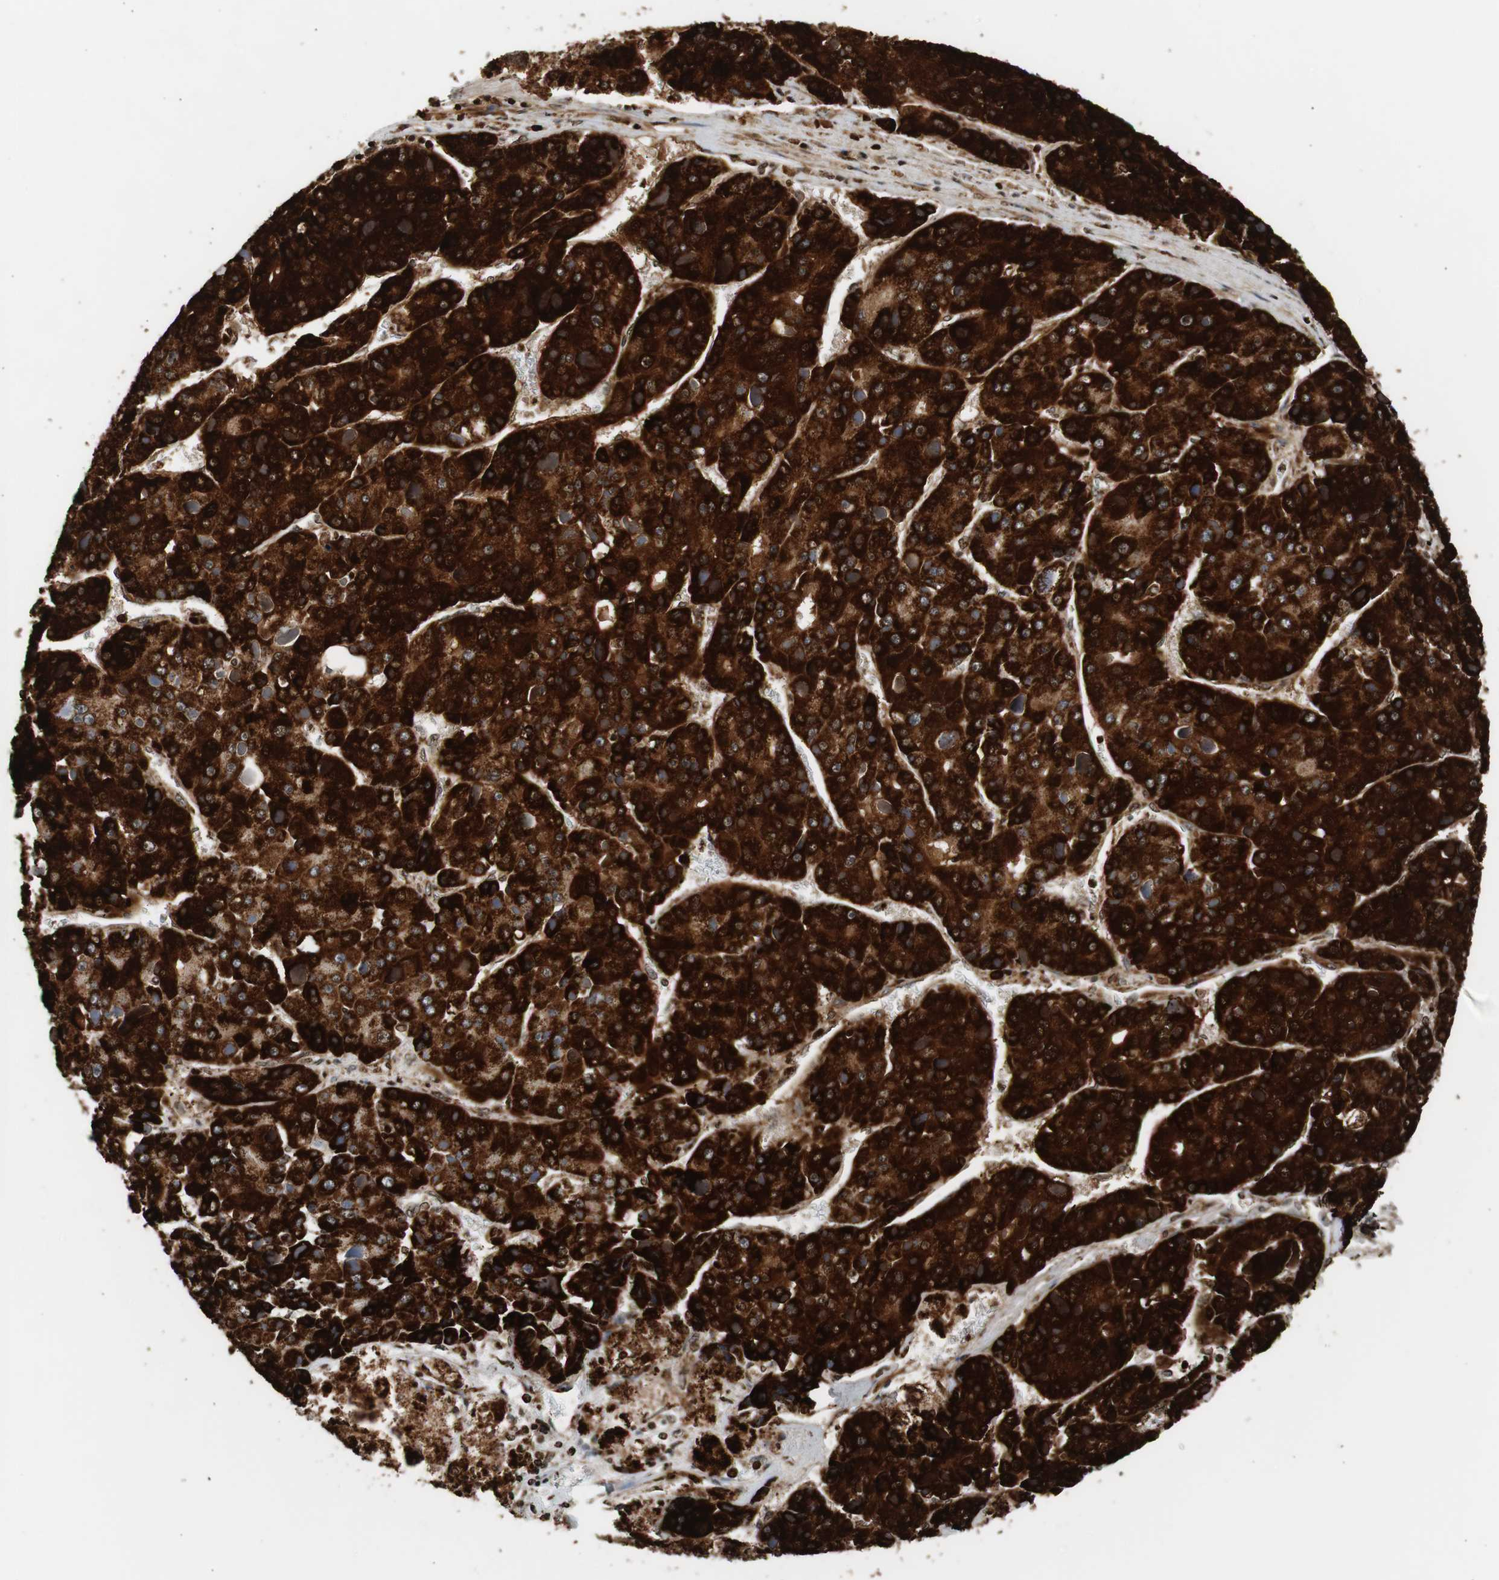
{"staining": {"intensity": "strong", "quantity": ">75%", "location": "cytoplasmic/membranous"}, "tissue": "liver cancer", "cell_type": "Tumor cells", "image_type": "cancer", "snomed": [{"axis": "morphology", "description": "Carcinoma, Hepatocellular, NOS"}, {"axis": "topography", "description": "Liver"}], "caption": "Protein staining shows strong cytoplasmic/membranous positivity in approximately >75% of tumor cells in hepatocellular carcinoma (liver).", "gene": "HSPA9", "patient": {"sex": "female", "age": 73}}